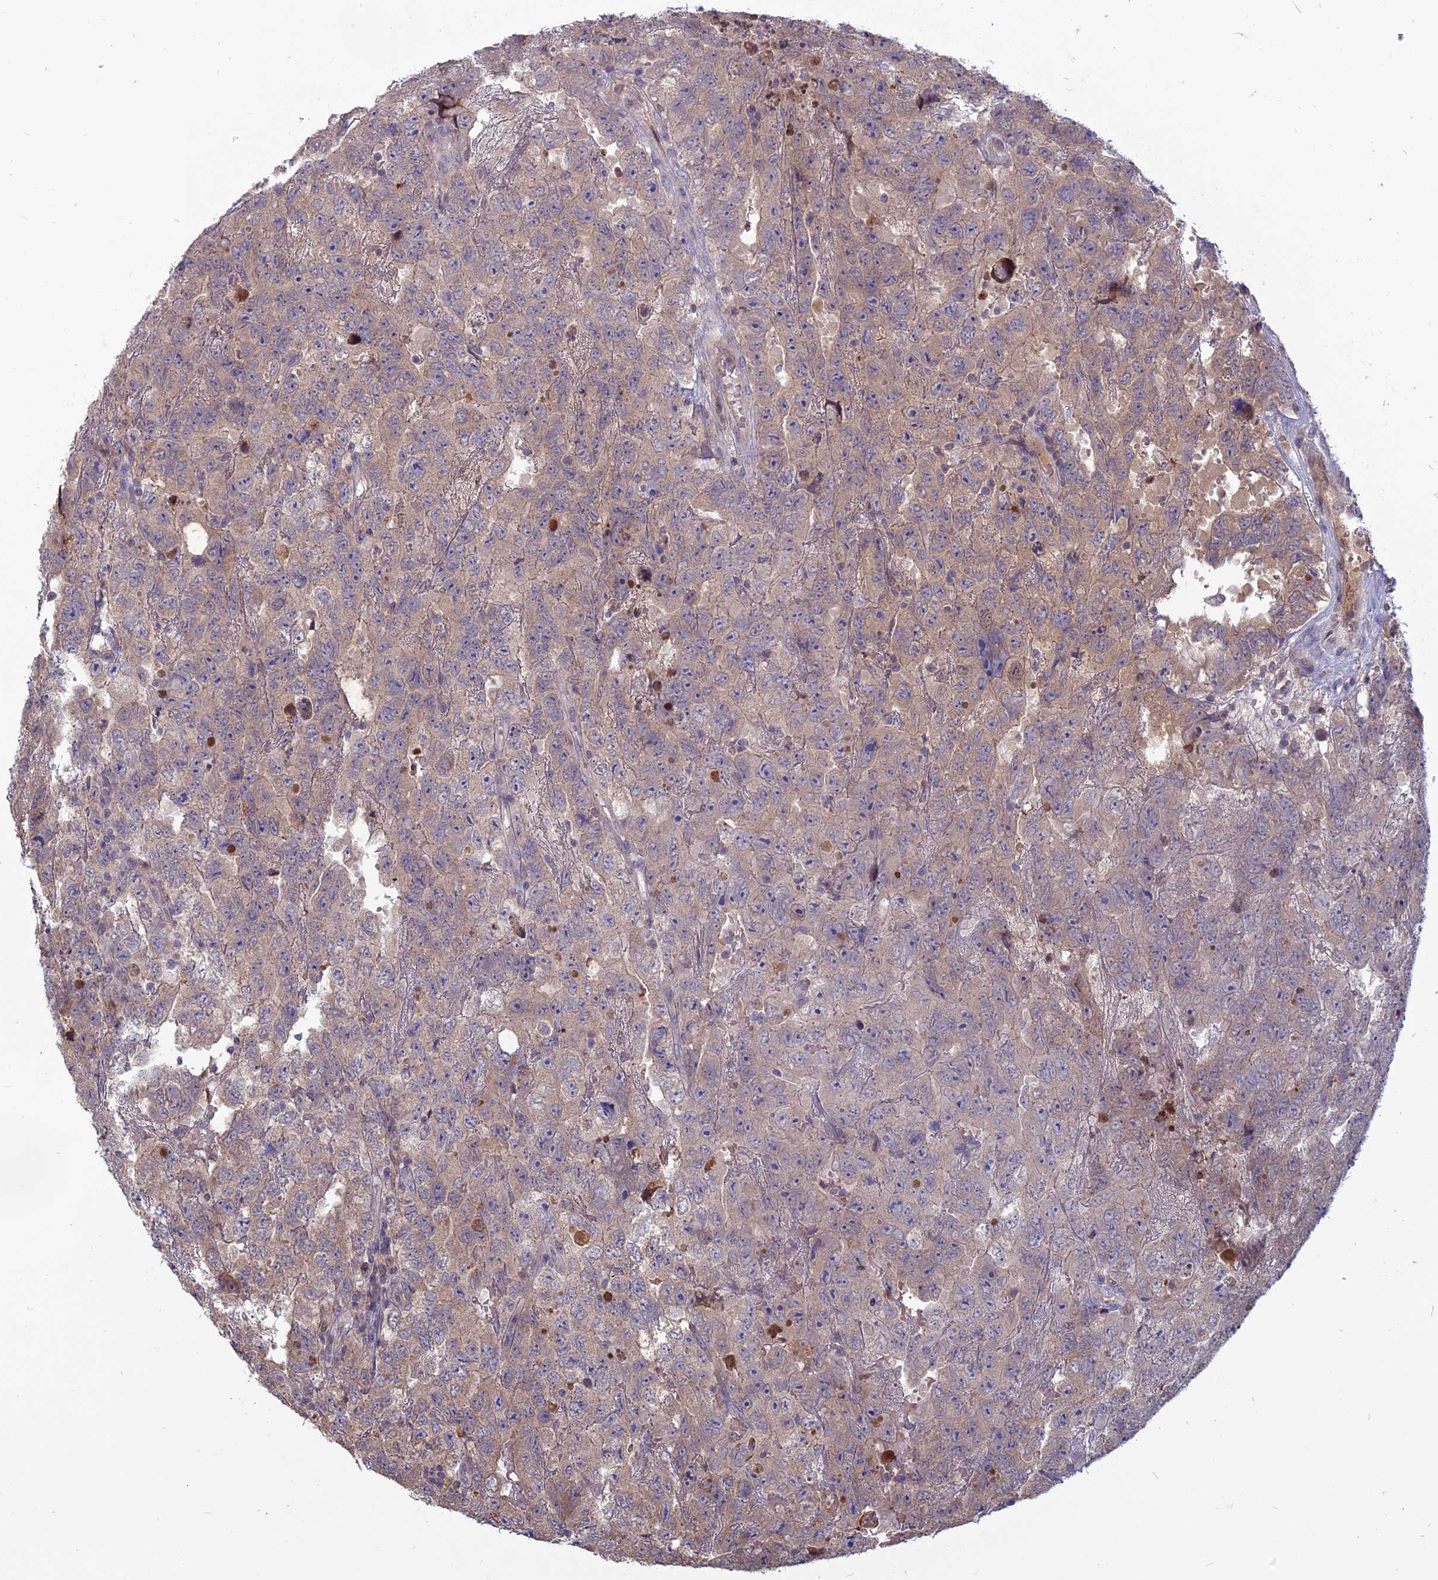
{"staining": {"intensity": "weak", "quantity": "<25%", "location": "cytoplasmic/membranous"}, "tissue": "testis cancer", "cell_type": "Tumor cells", "image_type": "cancer", "snomed": [{"axis": "morphology", "description": "Carcinoma, Embryonal, NOS"}, {"axis": "topography", "description": "Testis"}], "caption": "DAB (3,3'-diaminobenzidine) immunohistochemical staining of testis embryonal carcinoma exhibits no significant staining in tumor cells. (DAB (3,3'-diaminobenzidine) immunohistochemistry, high magnification).", "gene": "TMEM208", "patient": {"sex": "male", "age": 45}}